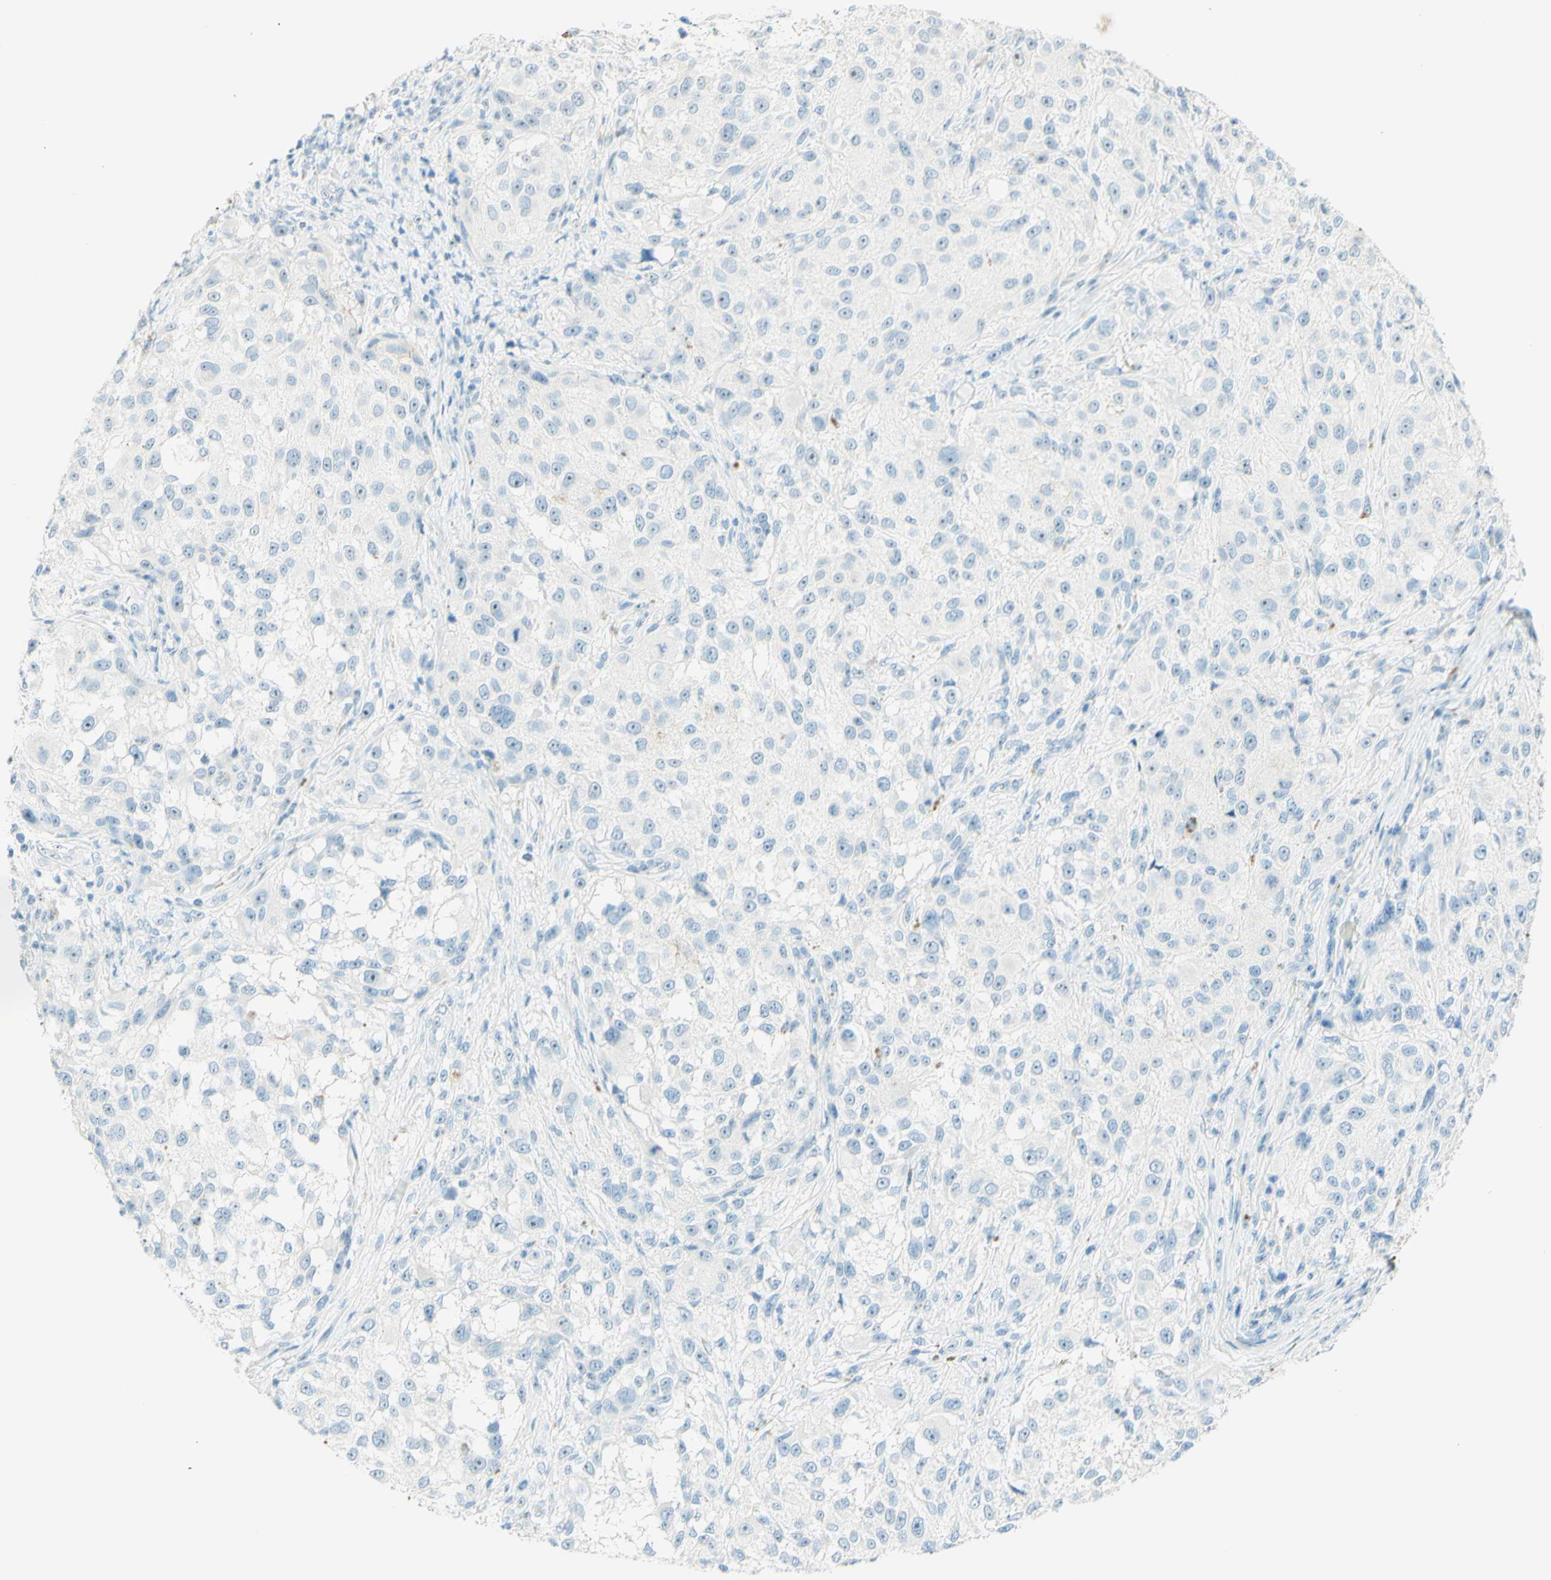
{"staining": {"intensity": "negative", "quantity": "none", "location": "none"}, "tissue": "melanoma", "cell_type": "Tumor cells", "image_type": "cancer", "snomed": [{"axis": "morphology", "description": "Necrosis, NOS"}, {"axis": "morphology", "description": "Malignant melanoma, NOS"}, {"axis": "topography", "description": "Skin"}], "caption": "Human melanoma stained for a protein using immunohistochemistry (IHC) displays no positivity in tumor cells.", "gene": "FMR1NB", "patient": {"sex": "female", "age": 87}}